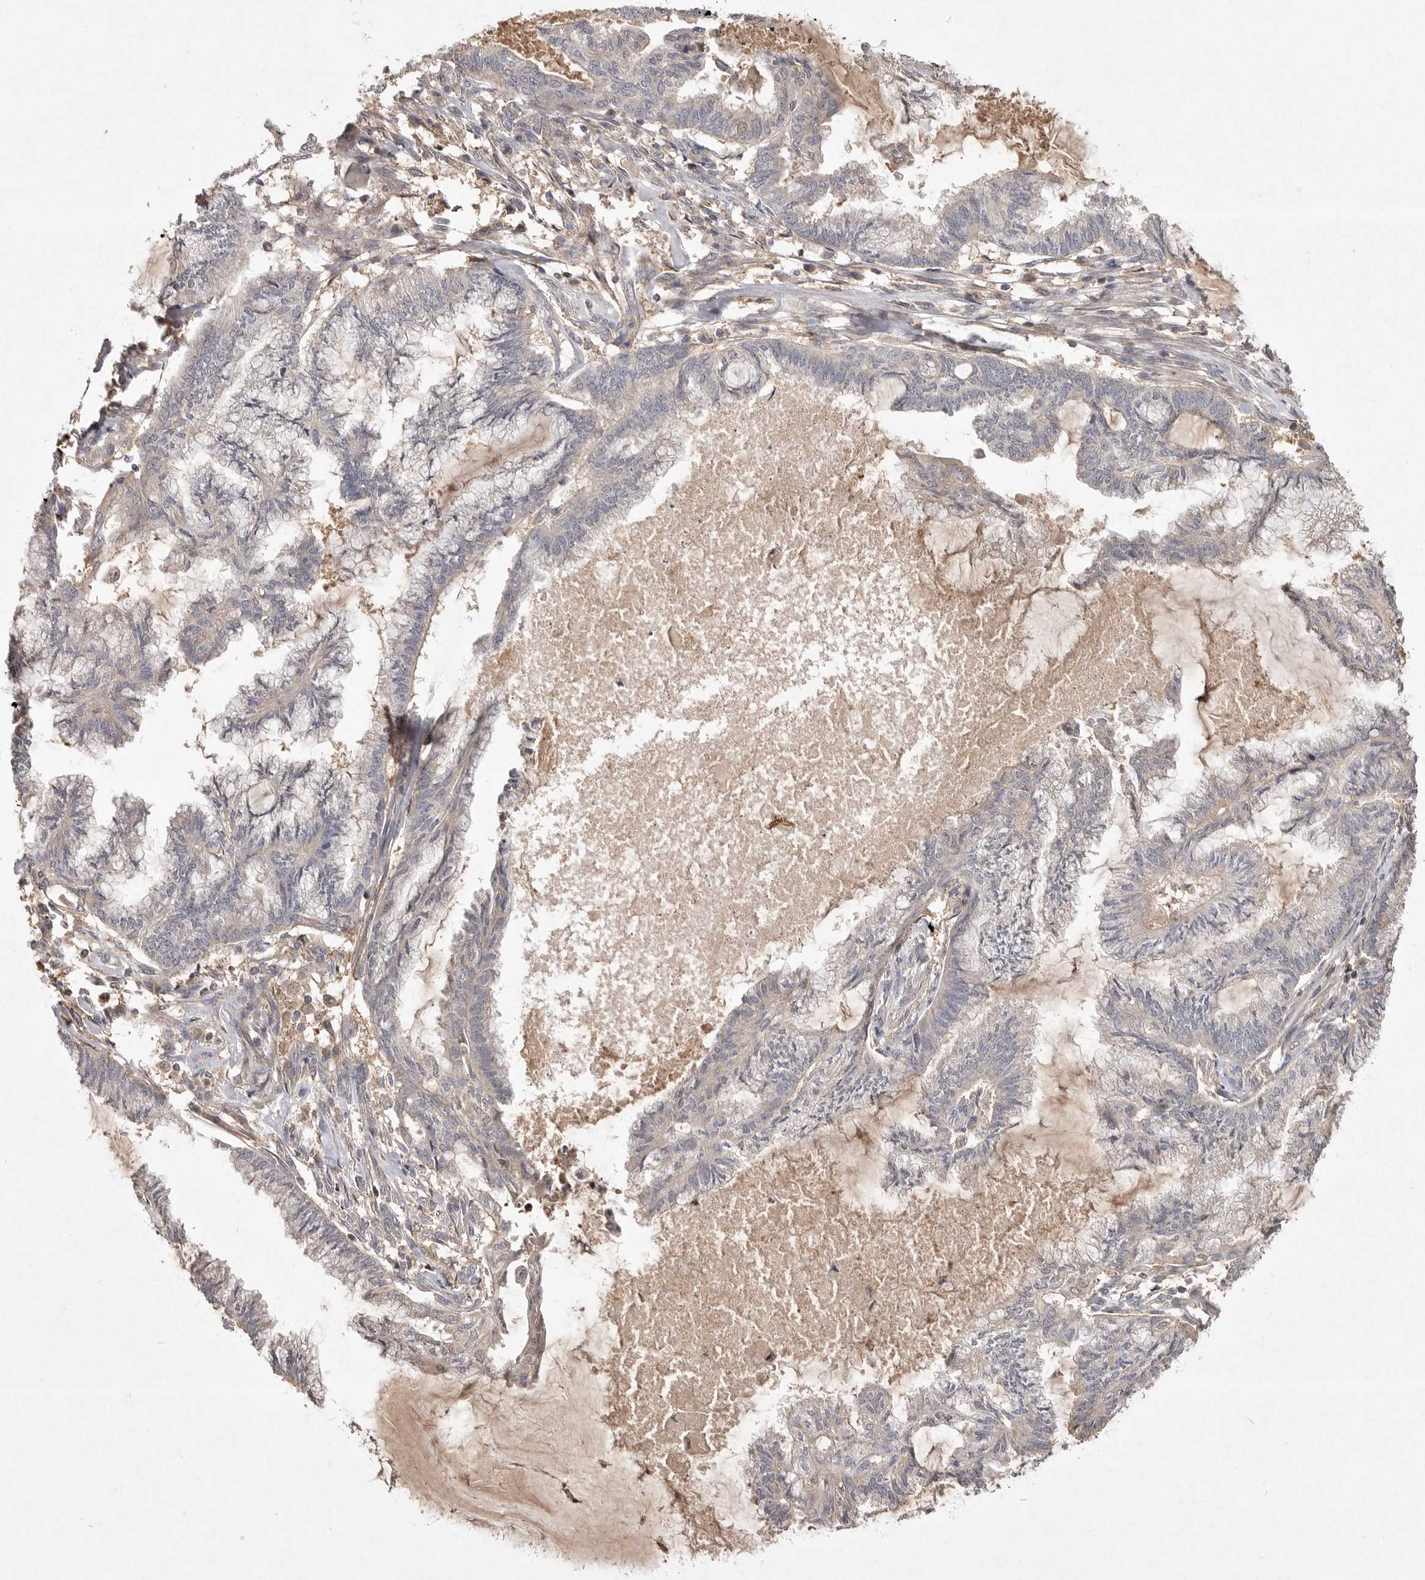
{"staining": {"intensity": "negative", "quantity": "none", "location": "none"}, "tissue": "endometrial cancer", "cell_type": "Tumor cells", "image_type": "cancer", "snomed": [{"axis": "morphology", "description": "Adenocarcinoma, NOS"}, {"axis": "topography", "description": "Endometrium"}], "caption": "This is an immunohistochemistry (IHC) image of human endometrial cancer. There is no staining in tumor cells.", "gene": "VN1R4", "patient": {"sex": "female", "age": 86}}